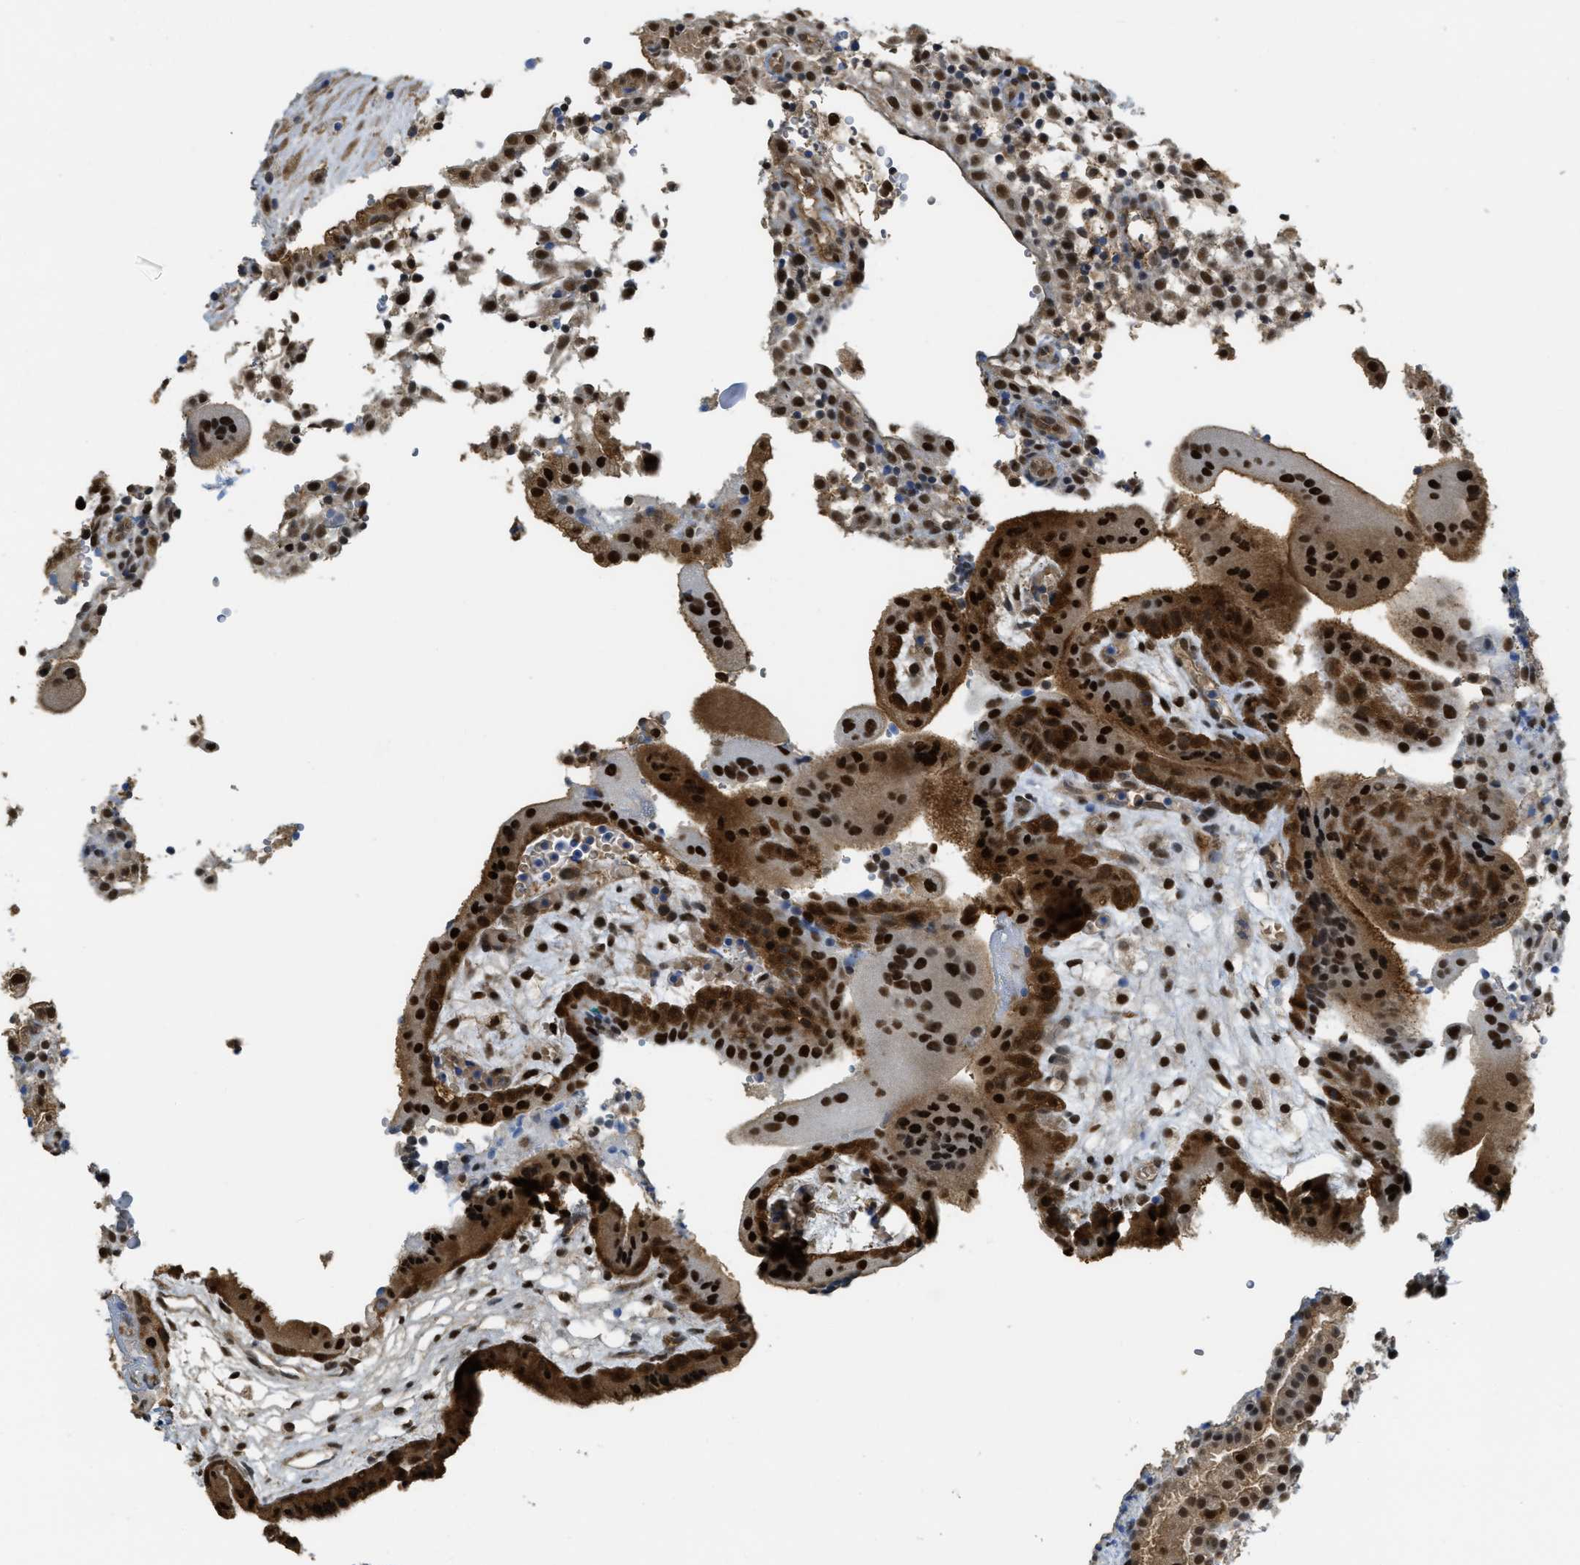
{"staining": {"intensity": "strong", "quantity": ">75%", "location": "cytoplasmic/membranous,nuclear"}, "tissue": "placenta", "cell_type": "Decidual cells", "image_type": "normal", "snomed": [{"axis": "morphology", "description": "Normal tissue, NOS"}, {"axis": "topography", "description": "Placenta"}], "caption": "Placenta stained with a protein marker exhibits strong staining in decidual cells.", "gene": "PSMC5", "patient": {"sex": "female", "age": 18}}